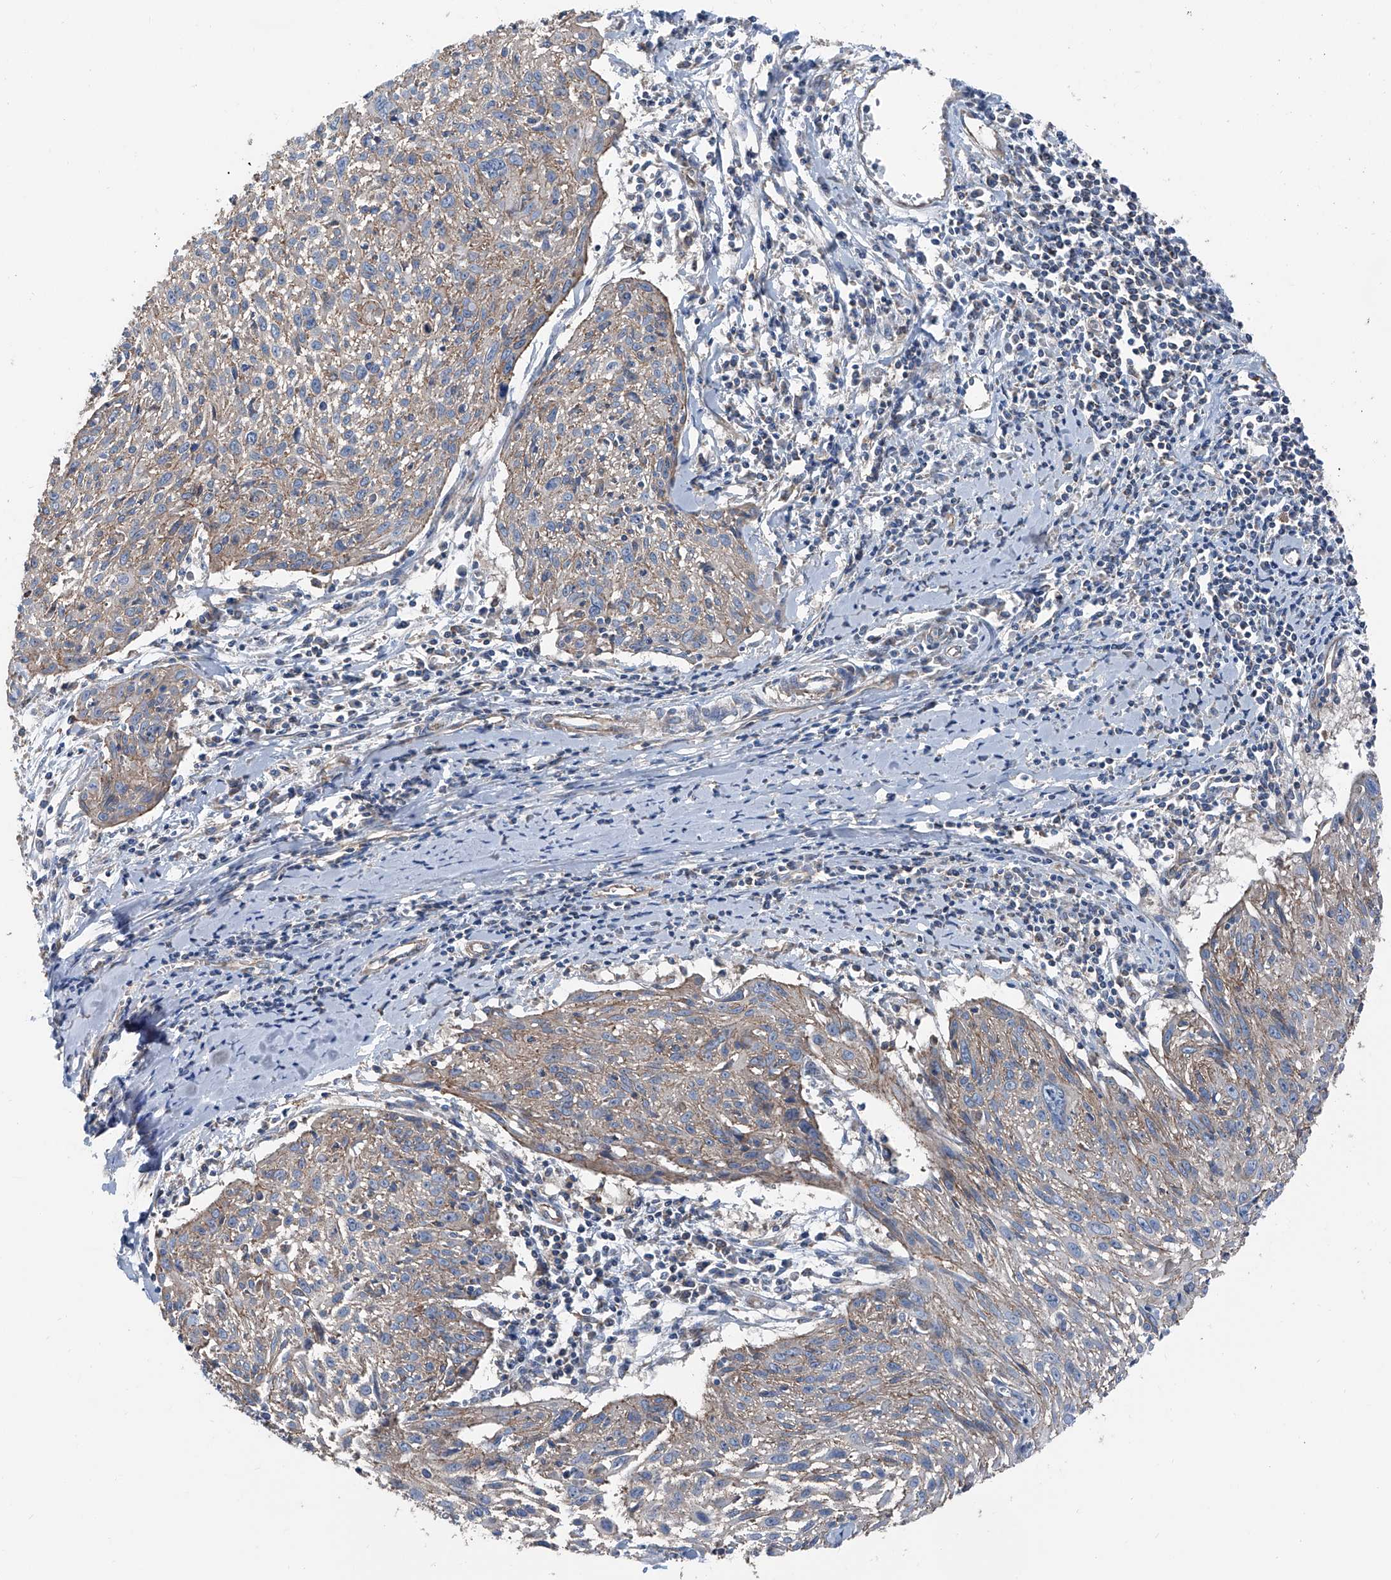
{"staining": {"intensity": "weak", "quantity": ">75%", "location": "cytoplasmic/membranous"}, "tissue": "cervical cancer", "cell_type": "Tumor cells", "image_type": "cancer", "snomed": [{"axis": "morphology", "description": "Squamous cell carcinoma, NOS"}, {"axis": "topography", "description": "Cervix"}], "caption": "This histopathology image demonstrates cervical cancer (squamous cell carcinoma) stained with IHC to label a protein in brown. The cytoplasmic/membranous of tumor cells show weak positivity for the protein. Nuclei are counter-stained blue.", "gene": "GPR142", "patient": {"sex": "female", "age": 51}}